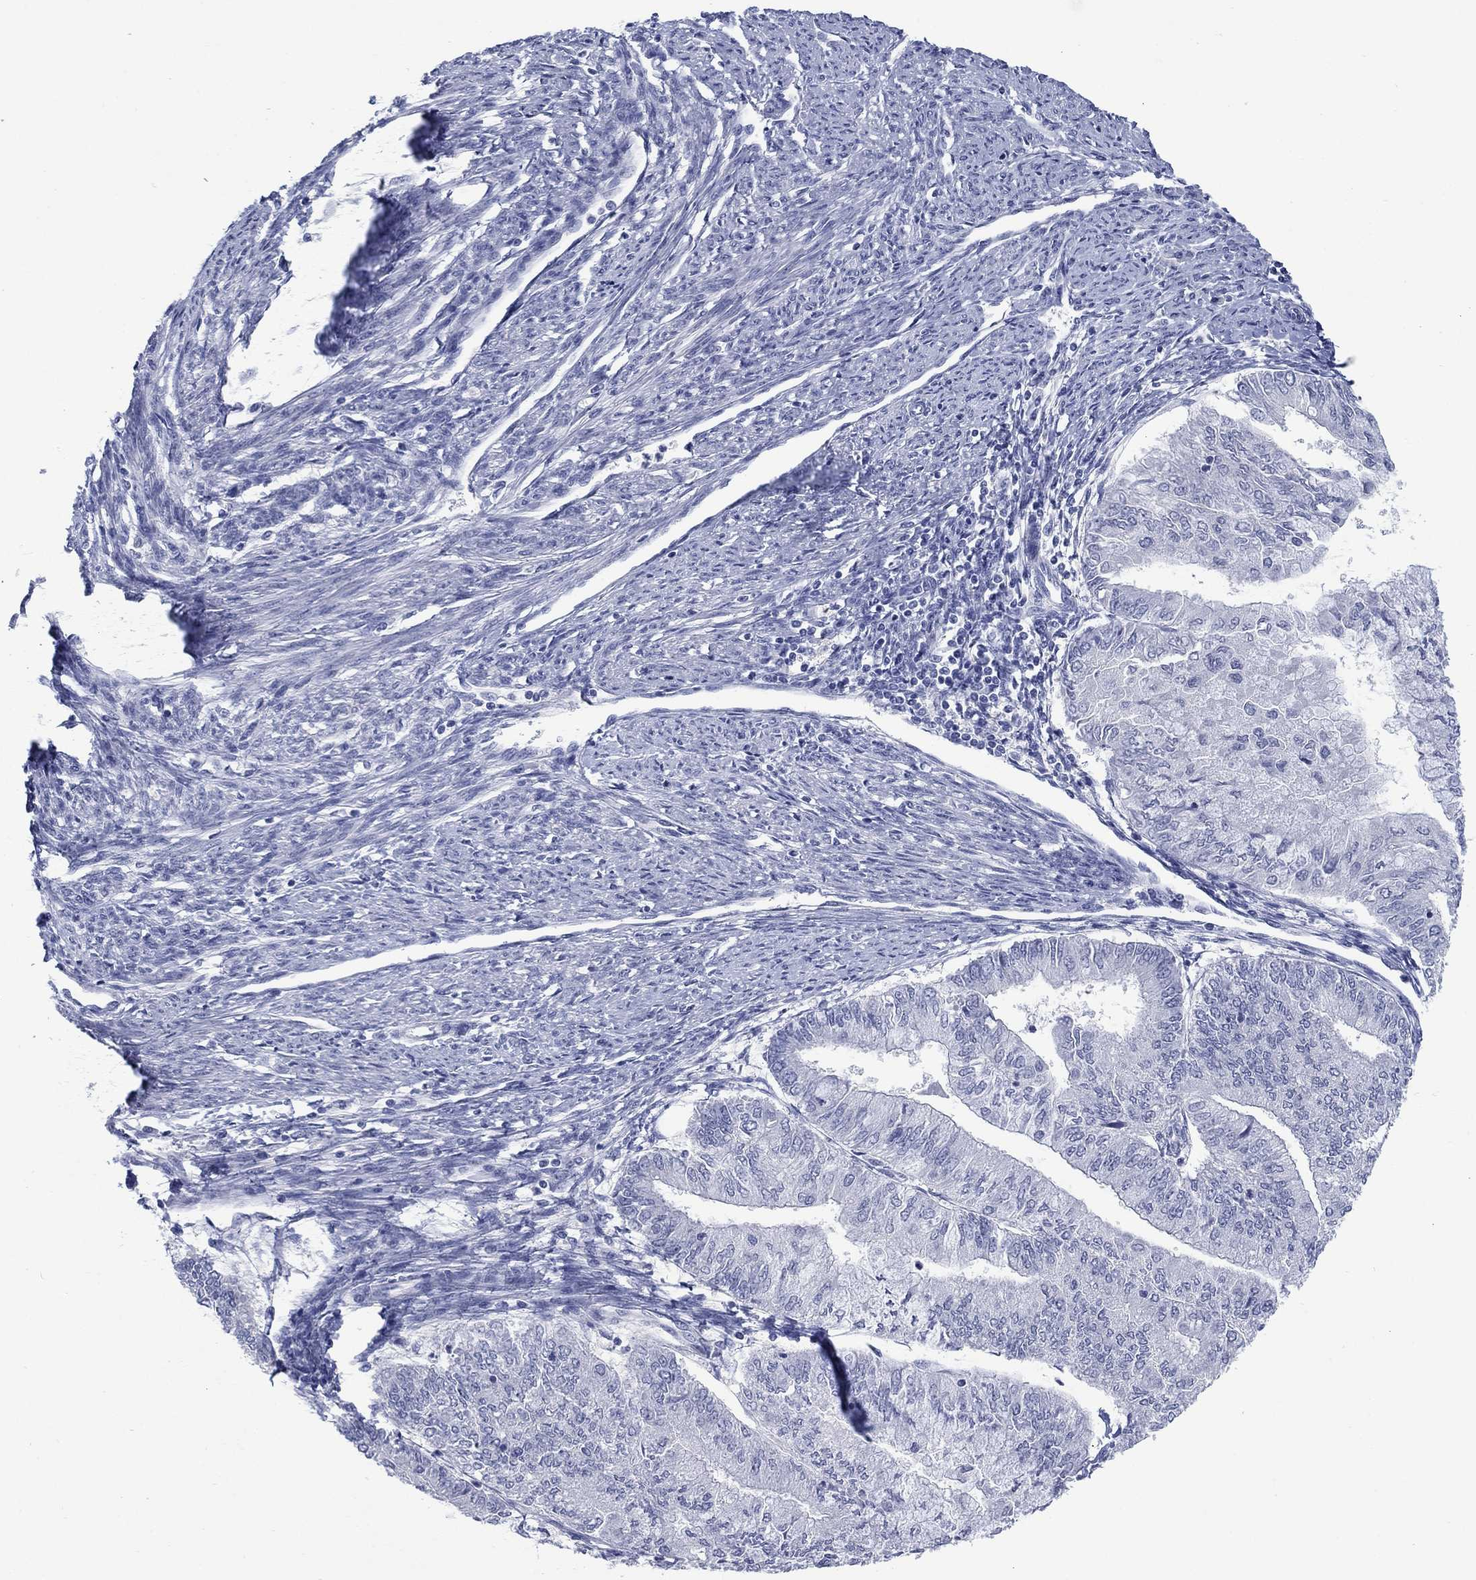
{"staining": {"intensity": "negative", "quantity": "none", "location": "none"}, "tissue": "endometrial cancer", "cell_type": "Tumor cells", "image_type": "cancer", "snomed": [{"axis": "morphology", "description": "Adenocarcinoma, NOS"}, {"axis": "topography", "description": "Endometrium"}], "caption": "A histopathology image of endometrial cancer stained for a protein reveals no brown staining in tumor cells.", "gene": "ATP6V1G2", "patient": {"sex": "female", "age": 59}}